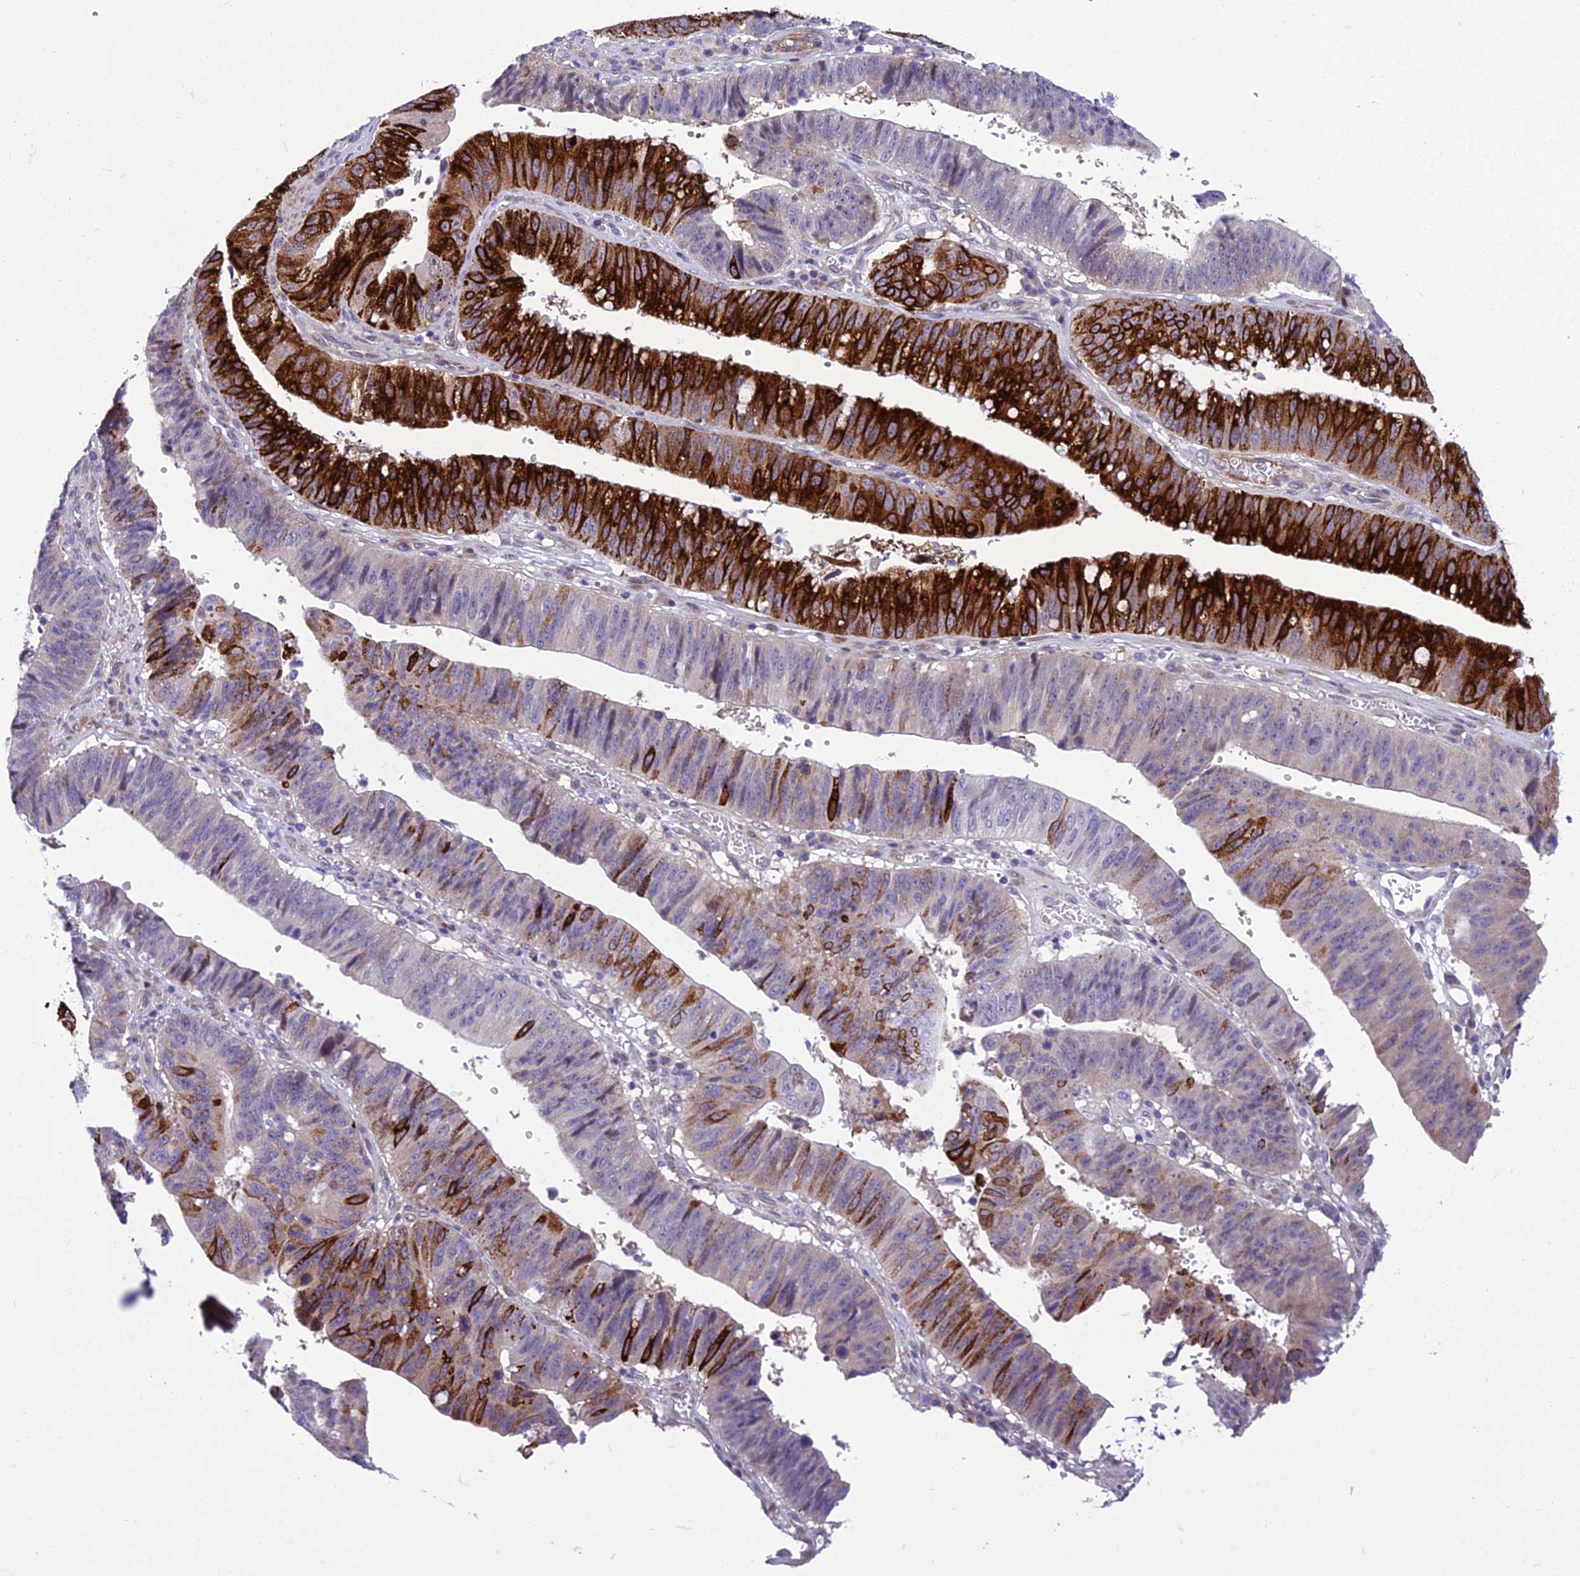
{"staining": {"intensity": "strong", "quantity": "<25%", "location": "cytoplasmic/membranous"}, "tissue": "stomach cancer", "cell_type": "Tumor cells", "image_type": "cancer", "snomed": [{"axis": "morphology", "description": "Adenocarcinoma, NOS"}, {"axis": "topography", "description": "Stomach"}], "caption": "Tumor cells exhibit medium levels of strong cytoplasmic/membranous expression in approximately <25% of cells in stomach cancer.", "gene": "GAB4", "patient": {"sex": "male", "age": 59}}